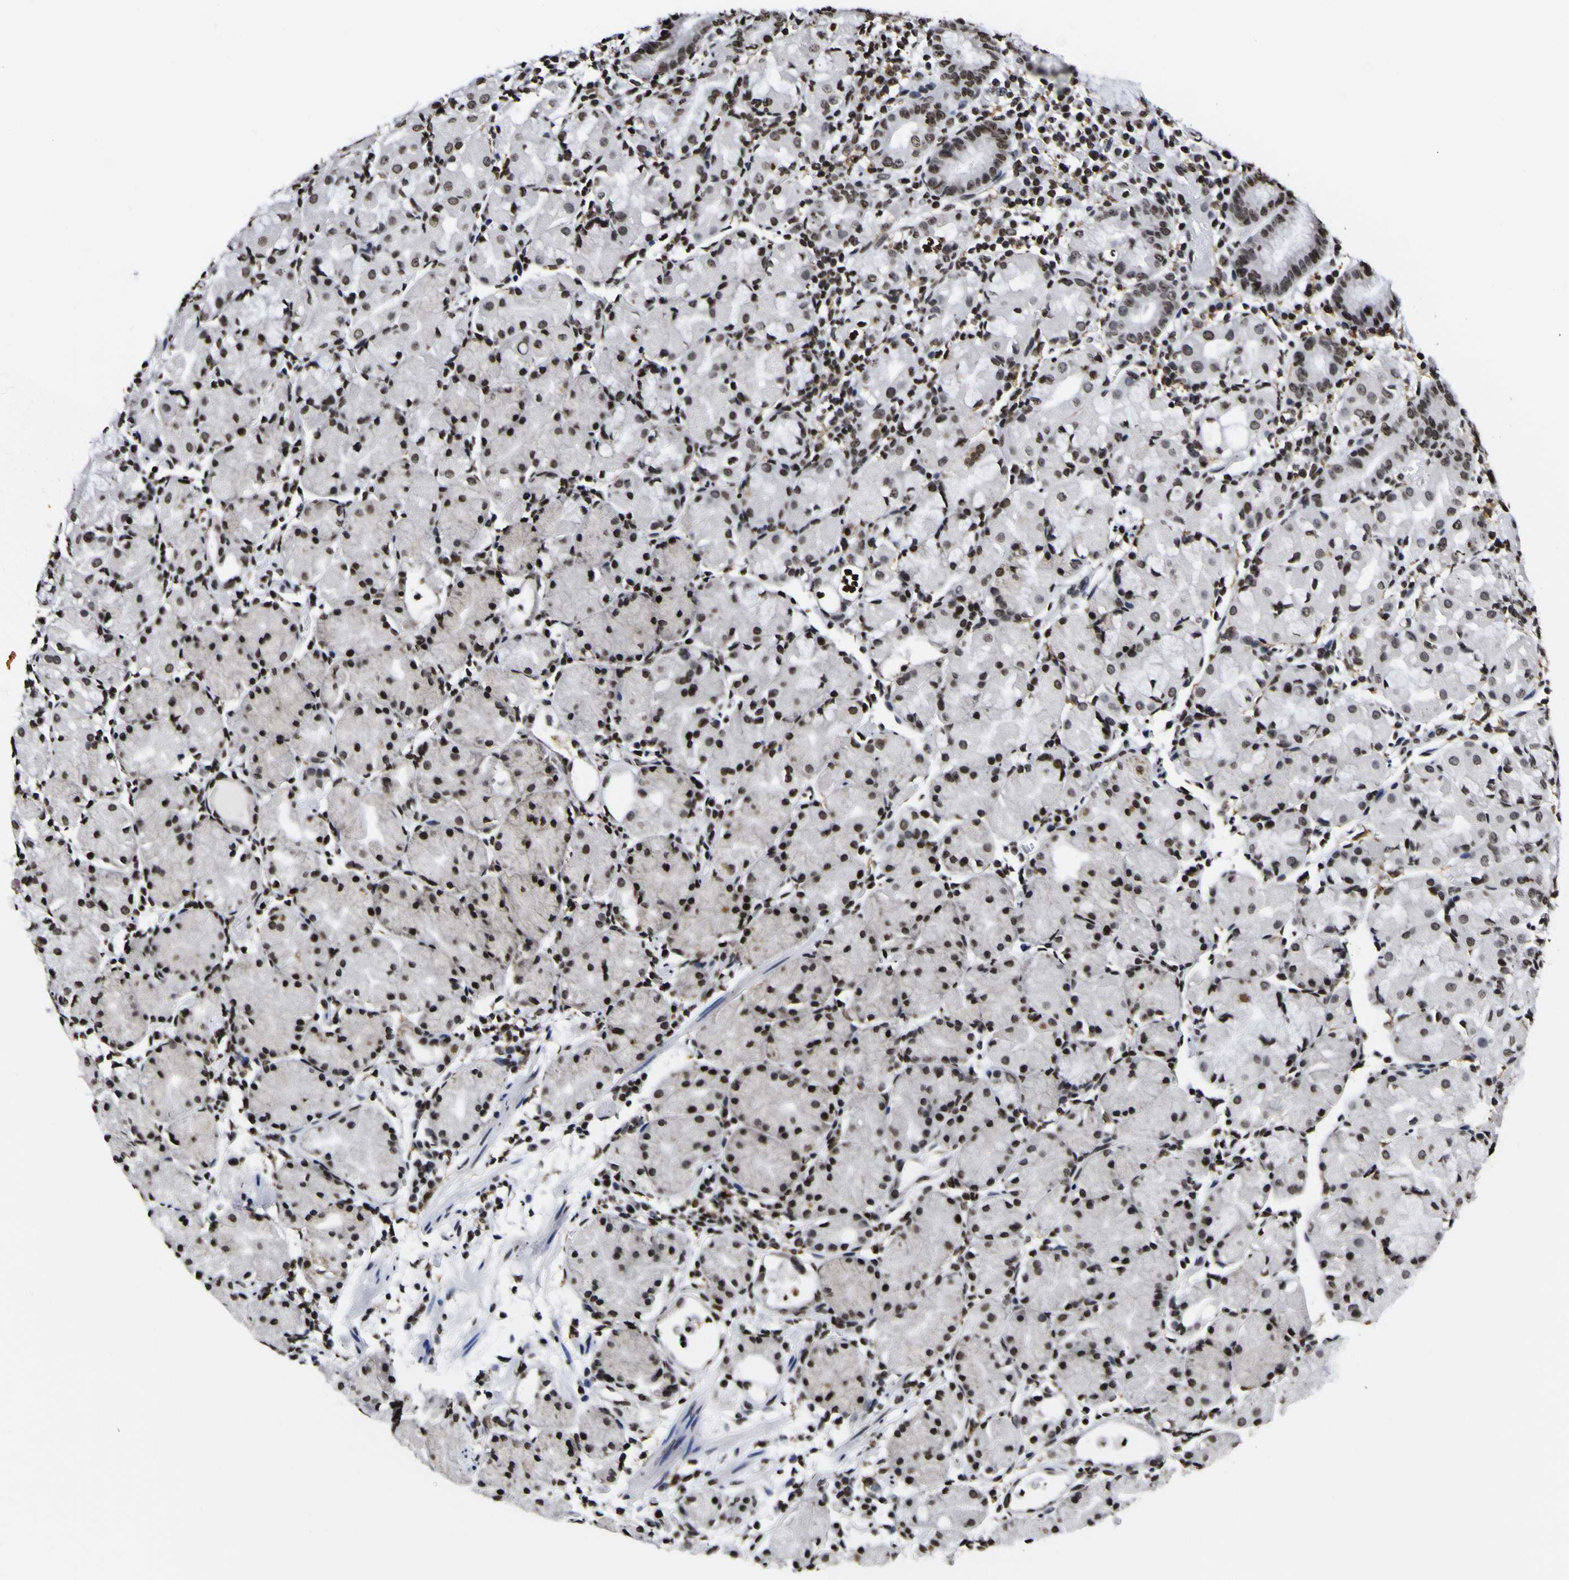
{"staining": {"intensity": "strong", "quantity": ">75%", "location": "nuclear"}, "tissue": "stomach", "cell_type": "Glandular cells", "image_type": "normal", "snomed": [{"axis": "morphology", "description": "Normal tissue, NOS"}, {"axis": "topography", "description": "Stomach"}, {"axis": "topography", "description": "Stomach, lower"}], "caption": "Immunohistochemical staining of normal human stomach exhibits high levels of strong nuclear staining in approximately >75% of glandular cells. (DAB IHC with brightfield microscopy, high magnification).", "gene": "PIAS1", "patient": {"sex": "female", "age": 75}}